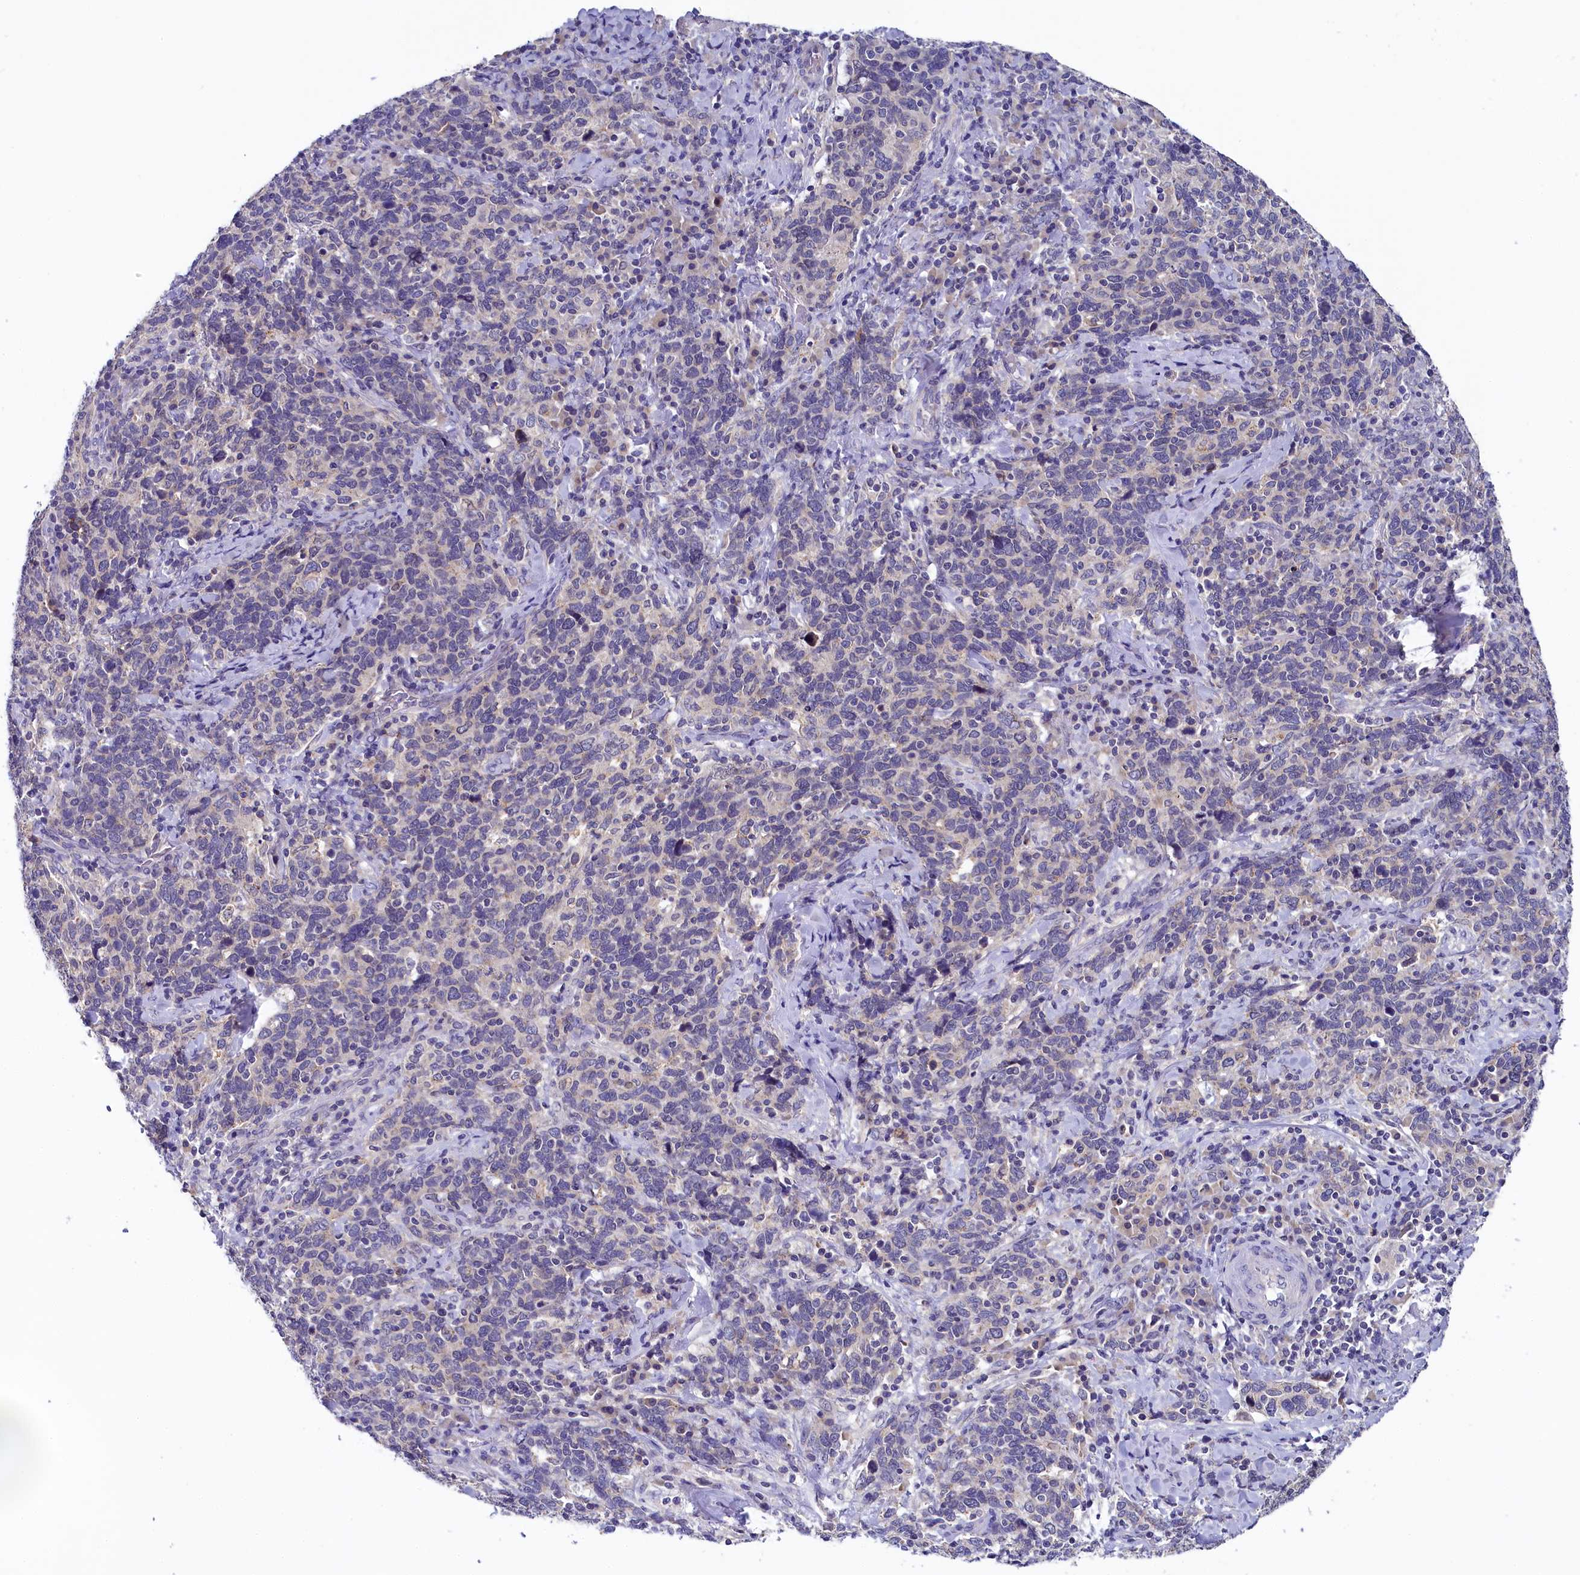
{"staining": {"intensity": "negative", "quantity": "none", "location": "none"}, "tissue": "cervical cancer", "cell_type": "Tumor cells", "image_type": "cancer", "snomed": [{"axis": "morphology", "description": "Squamous cell carcinoma, NOS"}, {"axis": "topography", "description": "Cervix"}], "caption": "Tumor cells are negative for brown protein staining in cervical squamous cell carcinoma. Nuclei are stained in blue.", "gene": "SPINK9", "patient": {"sex": "female", "age": 41}}